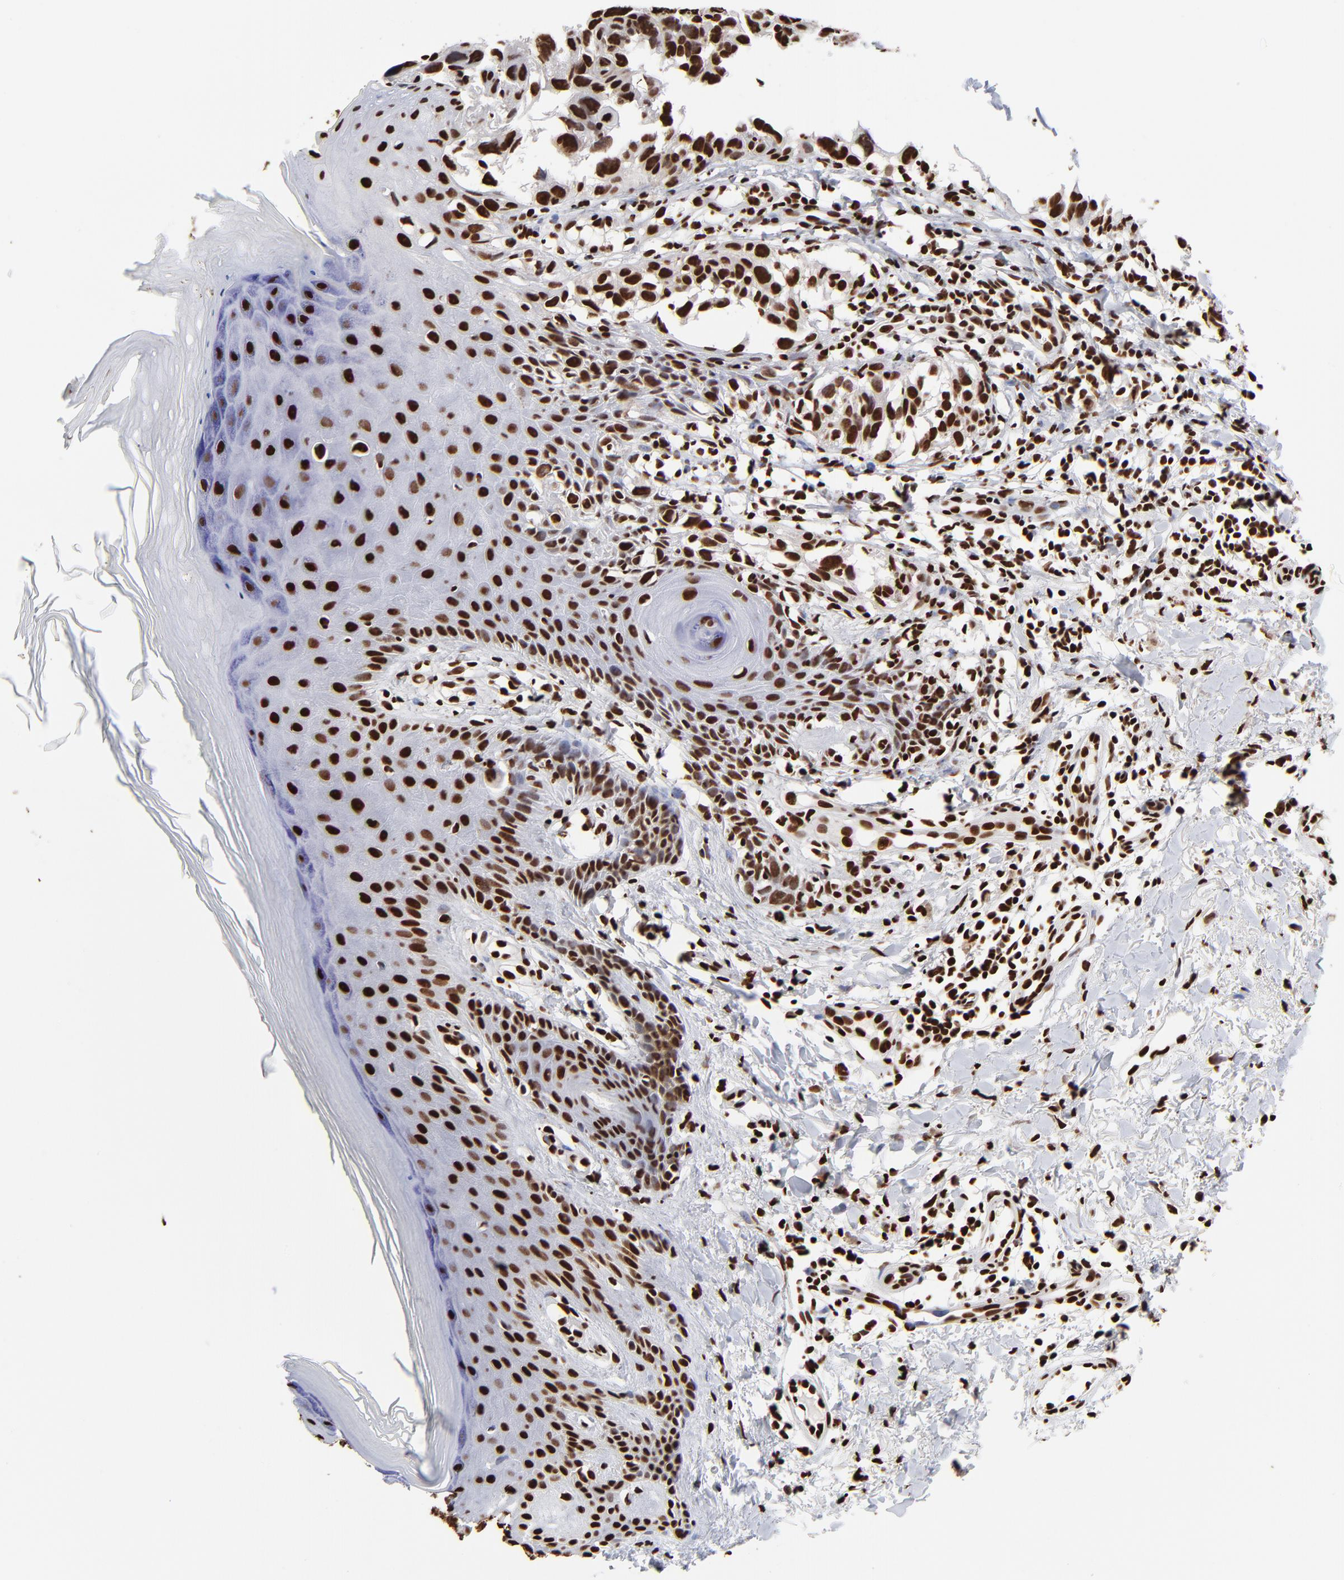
{"staining": {"intensity": "strong", "quantity": ">75%", "location": "nuclear"}, "tissue": "melanoma", "cell_type": "Tumor cells", "image_type": "cancer", "snomed": [{"axis": "morphology", "description": "Malignant melanoma, NOS"}, {"axis": "topography", "description": "Skin"}], "caption": "Immunohistochemistry (IHC) of melanoma exhibits high levels of strong nuclear staining in approximately >75% of tumor cells.", "gene": "ZNF544", "patient": {"sex": "female", "age": 77}}